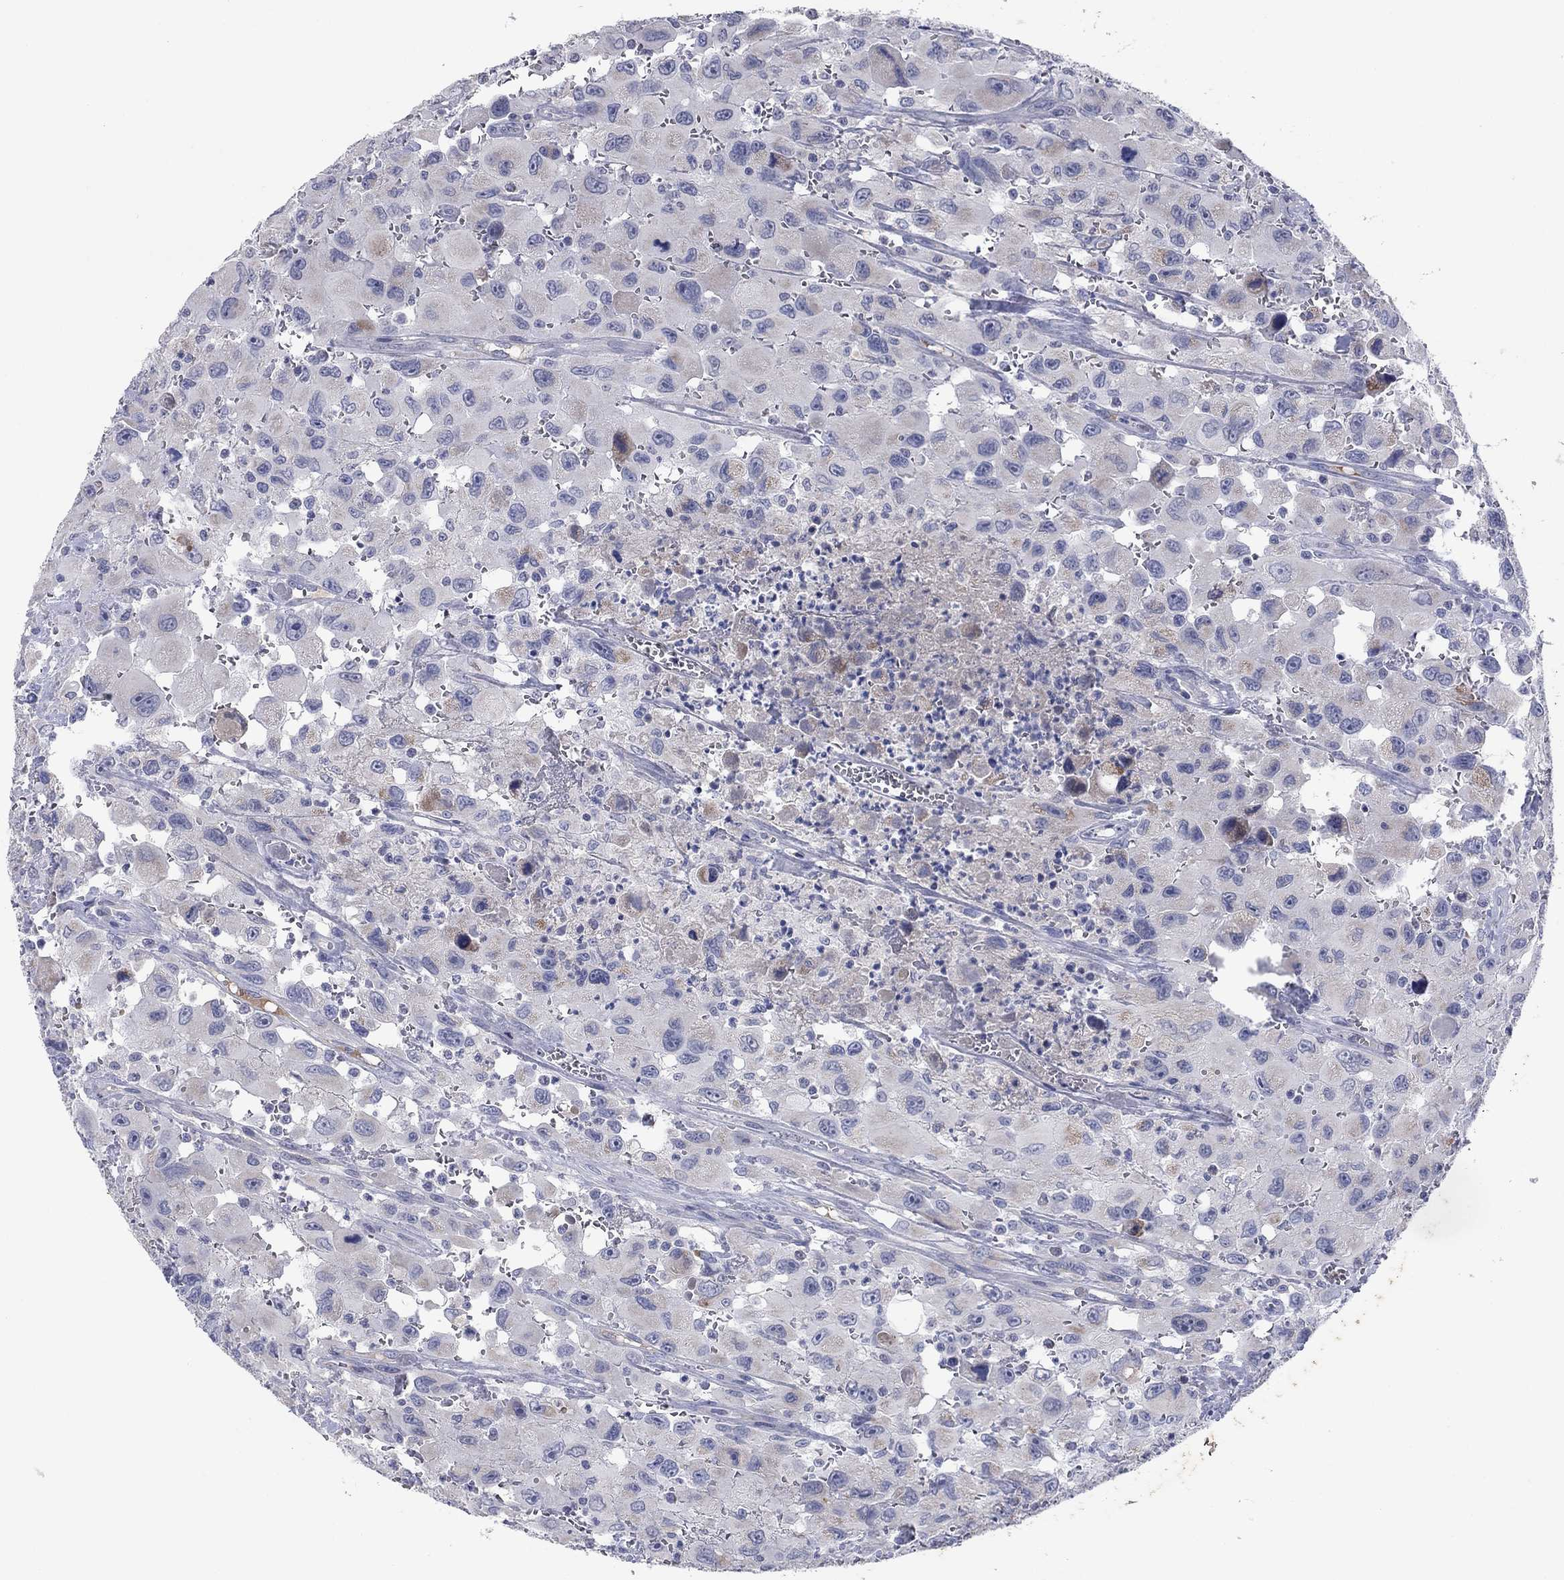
{"staining": {"intensity": "negative", "quantity": "none", "location": "none"}, "tissue": "head and neck cancer", "cell_type": "Tumor cells", "image_type": "cancer", "snomed": [{"axis": "morphology", "description": "Squamous cell carcinoma, NOS"}, {"axis": "morphology", "description": "Squamous cell carcinoma, metastatic, NOS"}, {"axis": "topography", "description": "Oral tissue"}, {"axis": "topography", "description": "Head-Neck"}], "caption": "Immunohistochemistry photomicrograph of head and neck cancer (squamous cell carcinoma) stained for a protein (brown), which shows no positivity in tumor cells. (DAB (3,3'-diaminobenzidine) immunohistochemistry with hematoxylin counter stain).", "gene": "PTGDS", "patient": {"sex": "female", "age": 85}}